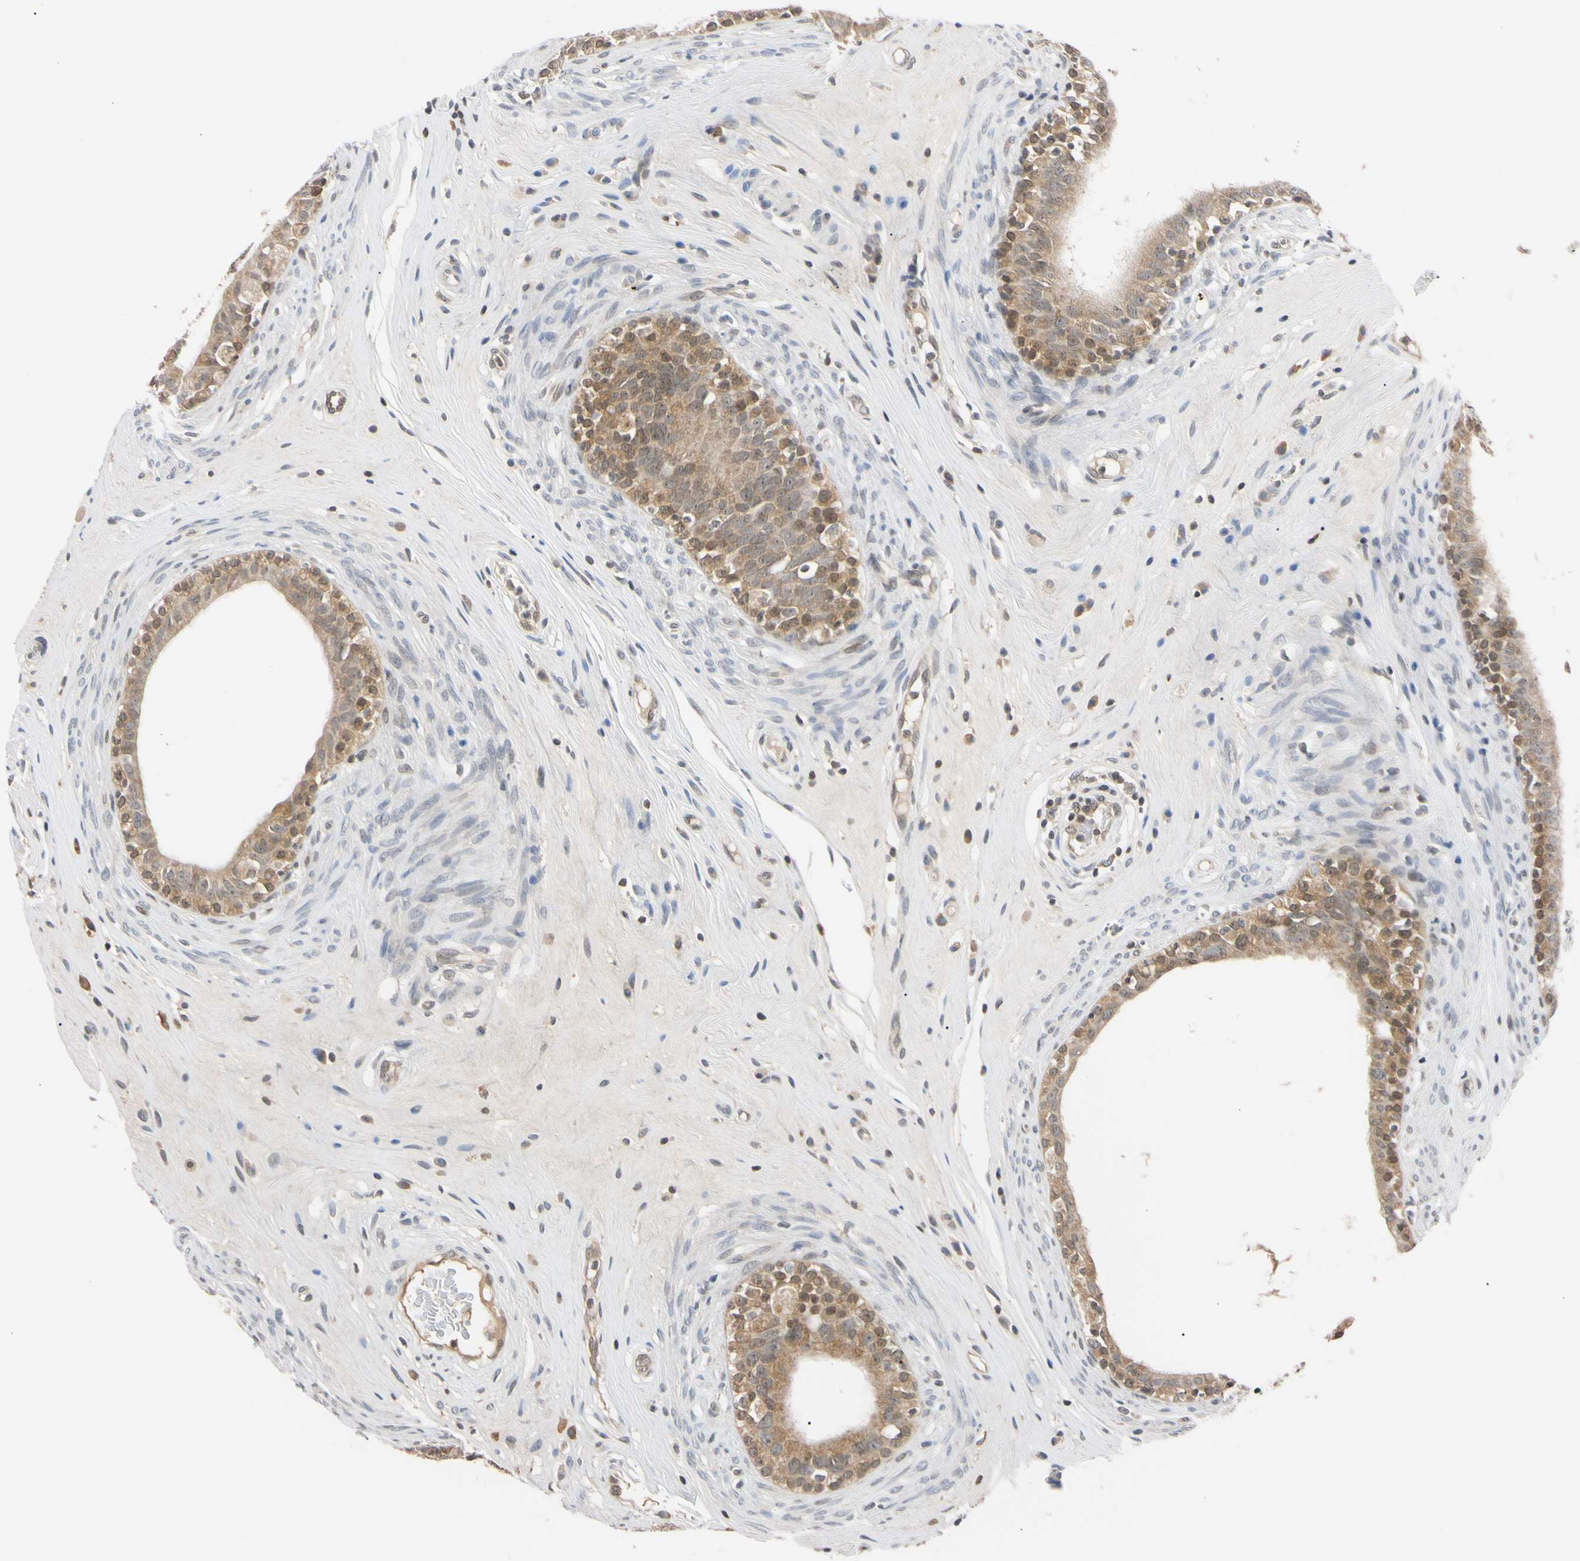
{"staining": {"intensity": "weak", "quantity": "25%-75%", "location": "cytoplasmic/membranous,nuclear"}, "tissue": "epididymis", "cell_type": "Glandular cells", "image_type": "normal", "snomed": [{"axis": "morphology", "description": "Normal tissue, NOS"}, {"axis": "morphology", "description": "Inflammation, NOS"}, {"axis": "topography", "description": "Epididymis"}], "caption": "The image reveals immunohistochemical staining of benign epididymis. There is weak cytoplasmic/membranous,nuclear positivity is identified in approximately 25%-75% of glandular cells.", "gene": "UBE2I", "patient": {"sex": "male", "age": 84}}